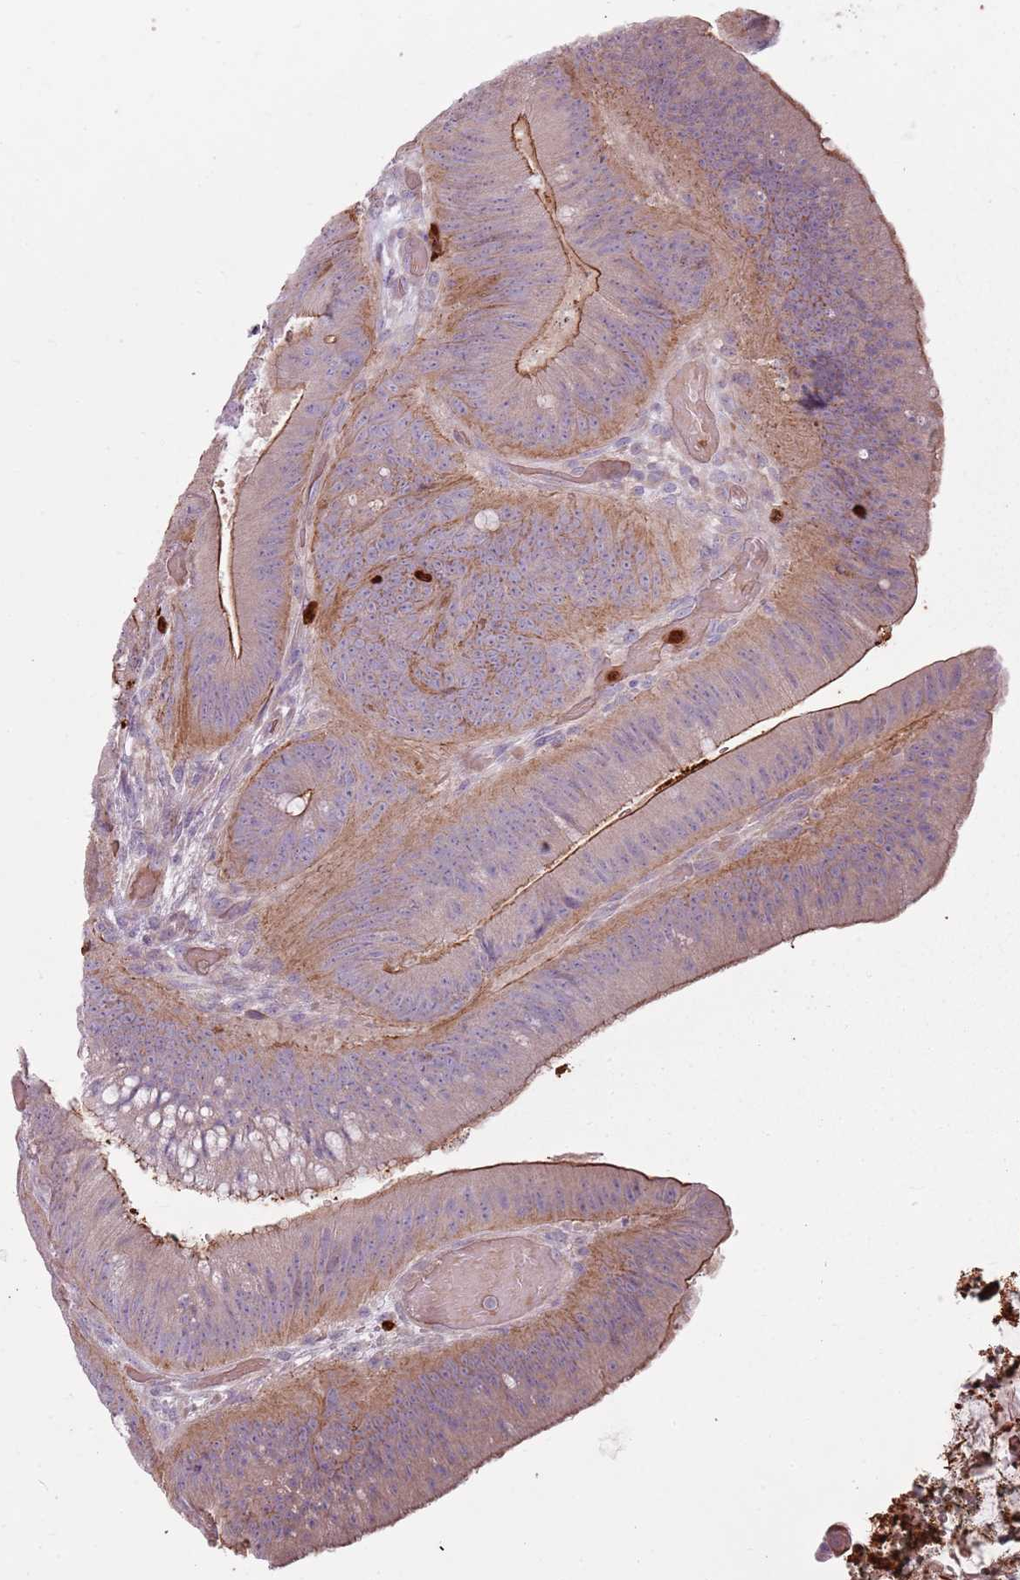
{"staining": {"intensity": "moderate", "quantity": "25%-75%", "location": "cytoplasmic/membranous"}, "tissue": "colorectal cancer", "cell_type": "Tumor cells", "image_type": "cancer", "snomed": [{"axis": "morphology", "description": "Adenocarcinoma, NOS"}, {"axis": "topography", "description": "Colon"}], "caption": "There is medium levels of moderate cytoplasmic/membranous expression in tumor cells of colorectal adenocarcinoma, as demonstrated by immunohistochemical staining (brown color).", "gene": "SPAG4", "patient": {"sex": "female", "age": 43}}